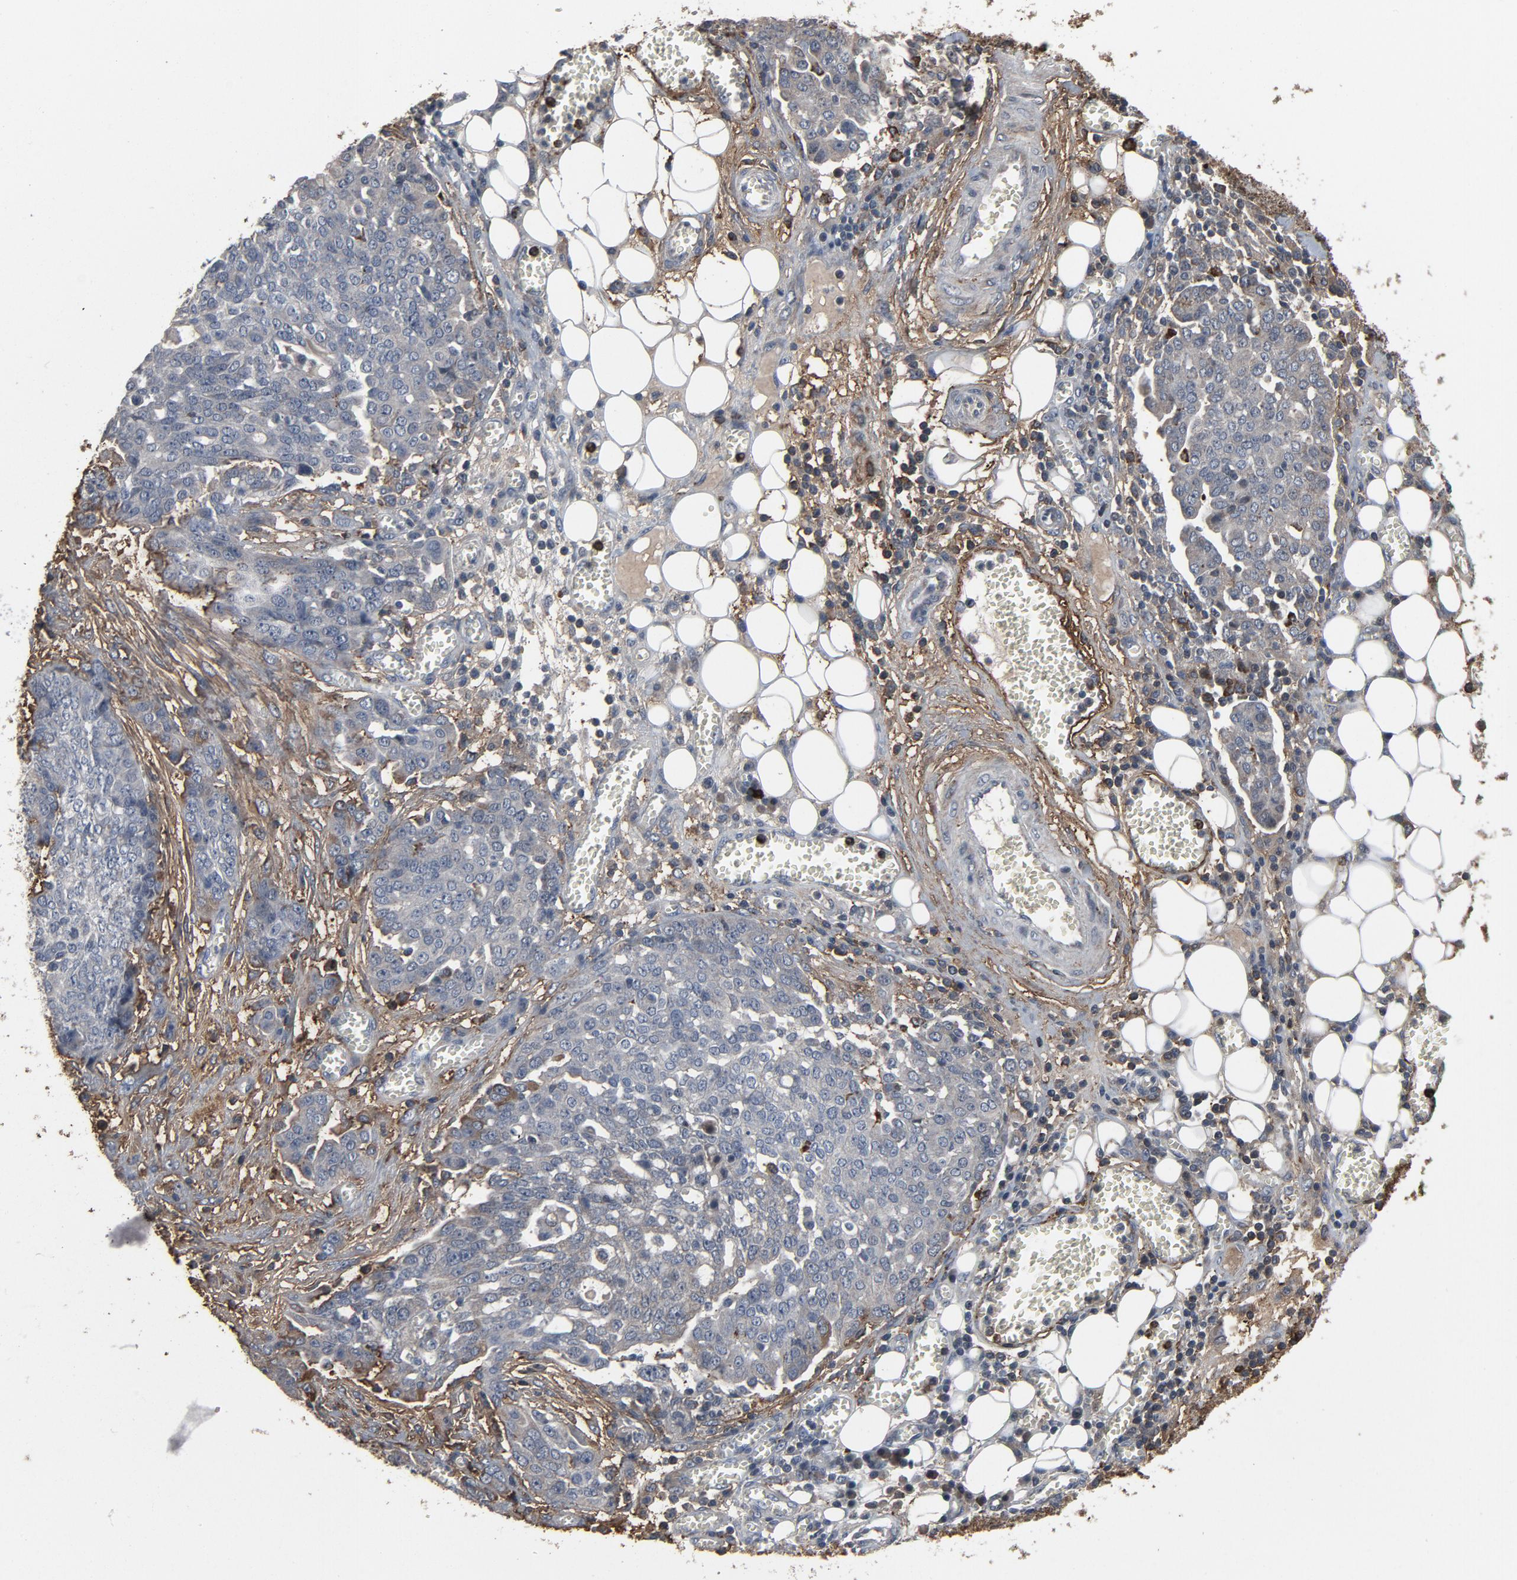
{"staining": {"intensity": "negative", "quantity": "none", "location": "none"}, "tissue": "ovarian cancer", "cell_type": "Tumor cells", "image_type": "cancer", "snomed": [{"axis": "morphology", "description": "Cystadenocarcinoma, serous, NOS"}, {"axis": "topography", "description": "Soft tissue"}, {"axis": "topography", "description": "Ovary"}], "caption": "Ovarian serous cystadenocarcinoma was stained to show a protein in brown. There is no significant expression in tumor cells. Brightfield microscopy of IHC stained with DAB (3,3'-diaminobenzidine) (brown) and hematoxylin (blue), captured at high magnification.", "gene": "PDZD4", "patient": {"sex": "female", "age": 57}}